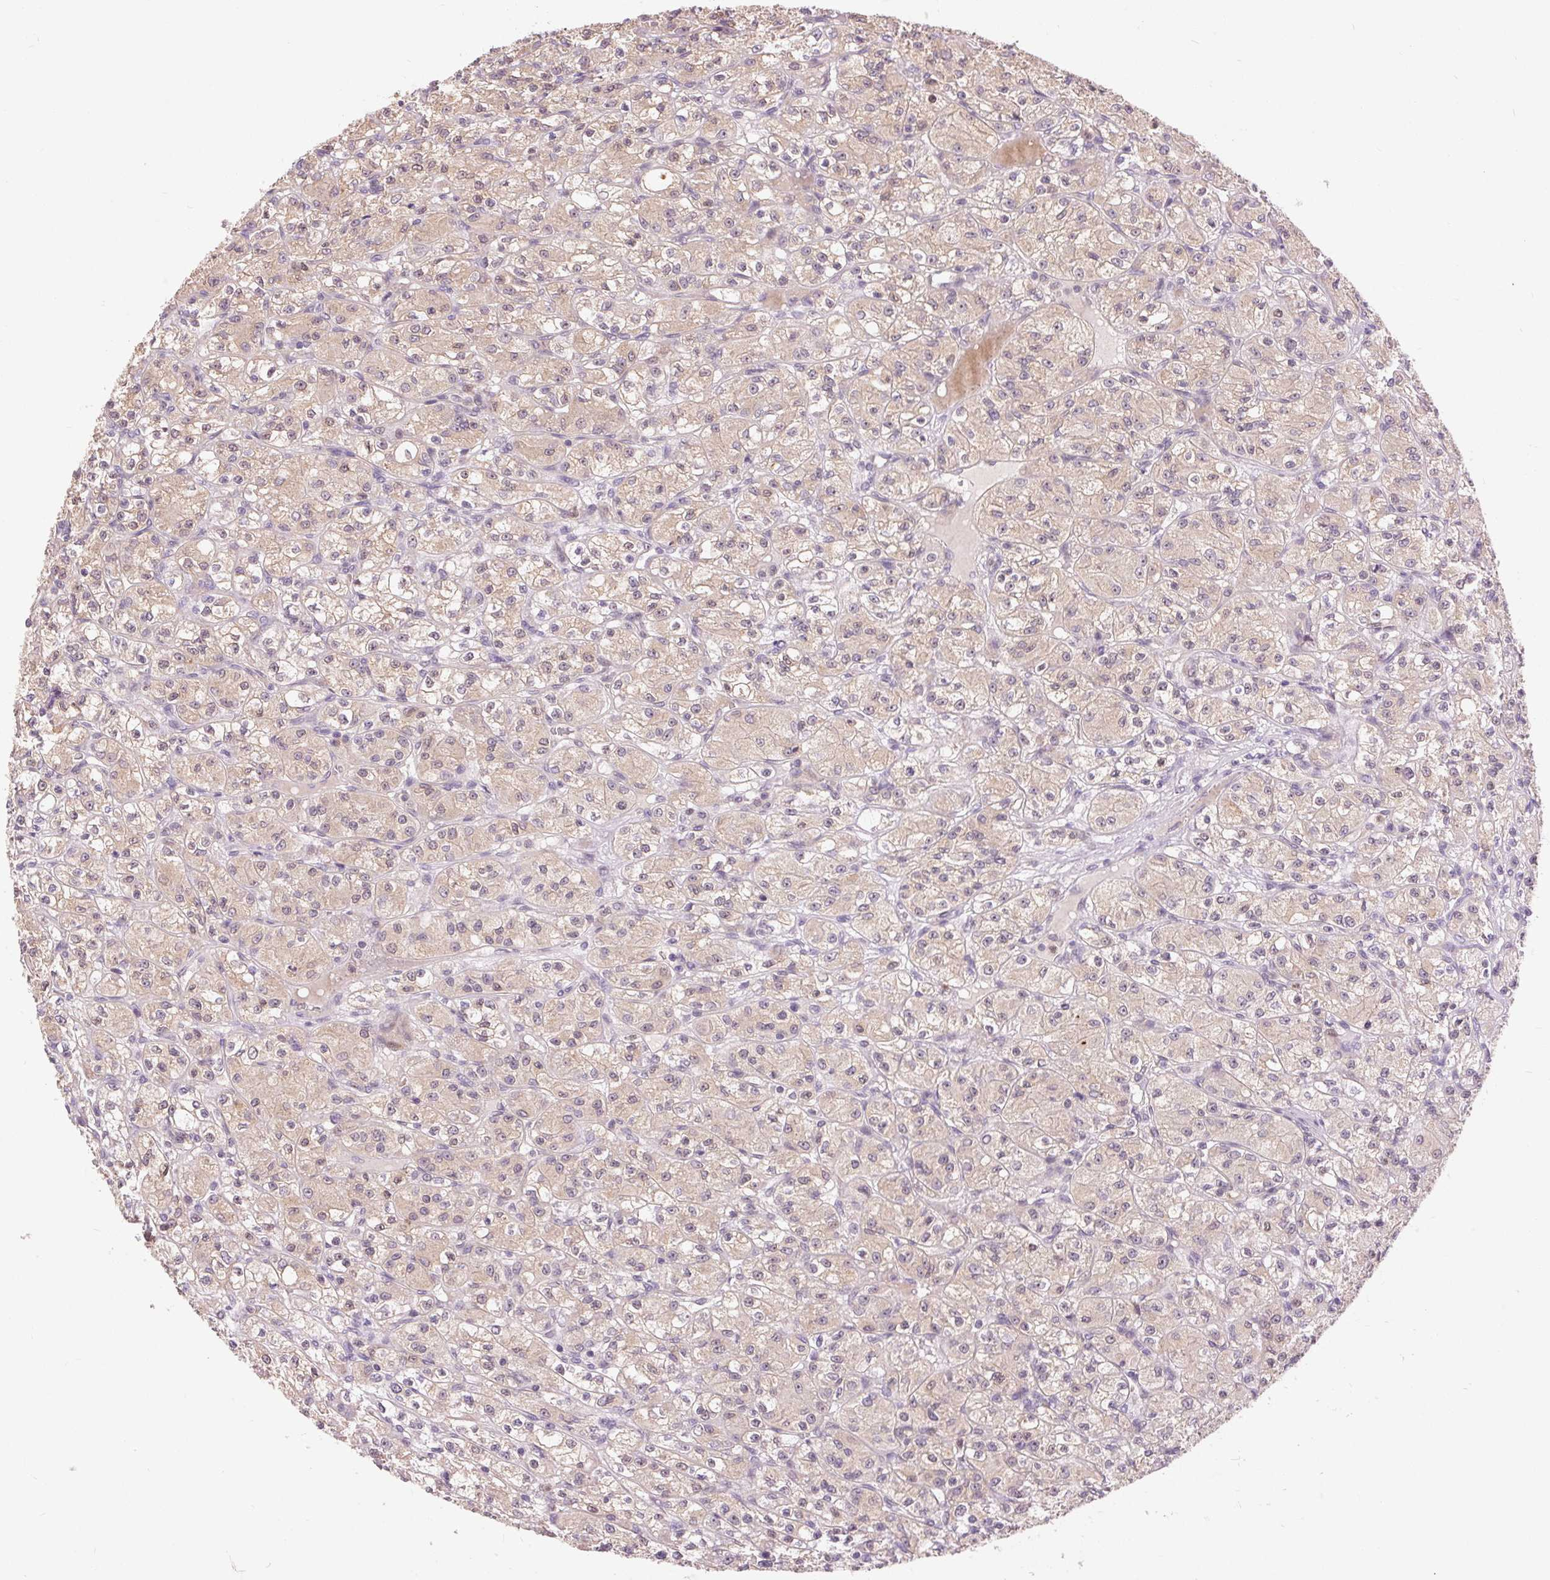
{"staining": {"intensity": "weak", "quantity": "<25%", "location": "cytoplasmic/membranous"}, "tissue": "renal cancer", "cell_type": "Tumor cells", "image_type": "cancer", "snomed": [{"axis": "morphology", "description": "Adenocarcinoma, NOS"}, {"axis": "topography", "description": "Kidney"}], "caption": "The IHC micrograph has no significant staining in tumor cells of renal cancer (adenocarcinoma) tissue.", "gene": "RANBP3L", "patient": {"sex": "female", "age": 70}}